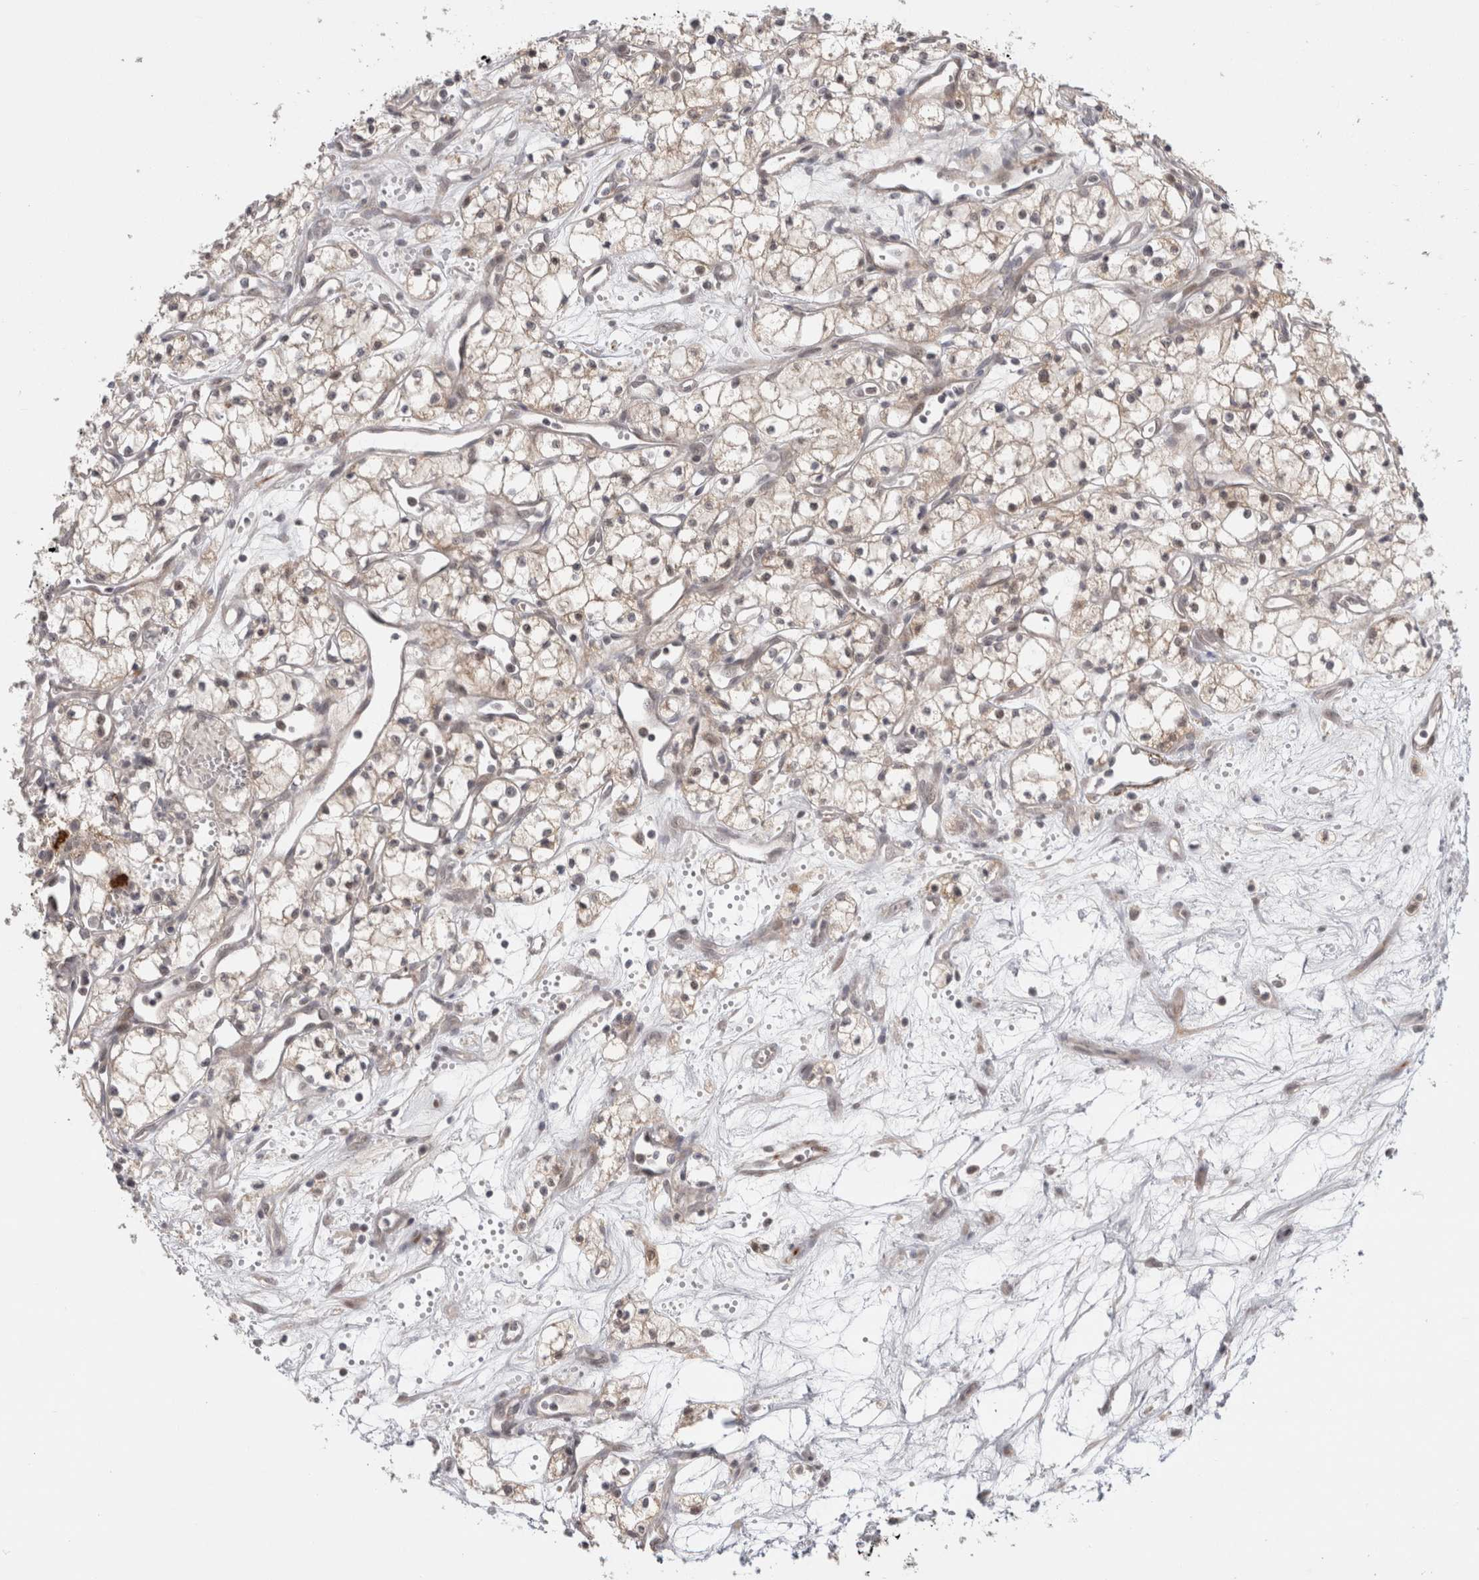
{"staining": {"intensity": "weak", "quantity": "<25%", "location": "cytoplasmic/membranous"}, "tissue": "renal cancer", "cell_type": "Tumor cells", "image_type": "cancer", "snomed": [{"axis": "morphology", "description": "Adenocarcinoma, NOS"}, {"axis": "topography", "description": "Kidney"}], "caption": "Image shows no protein staining in tumor cells of adenocarcinoma (renal) tissue.", "gene": "ZNF318", "patient": {"sex": "male", "age": 59}}